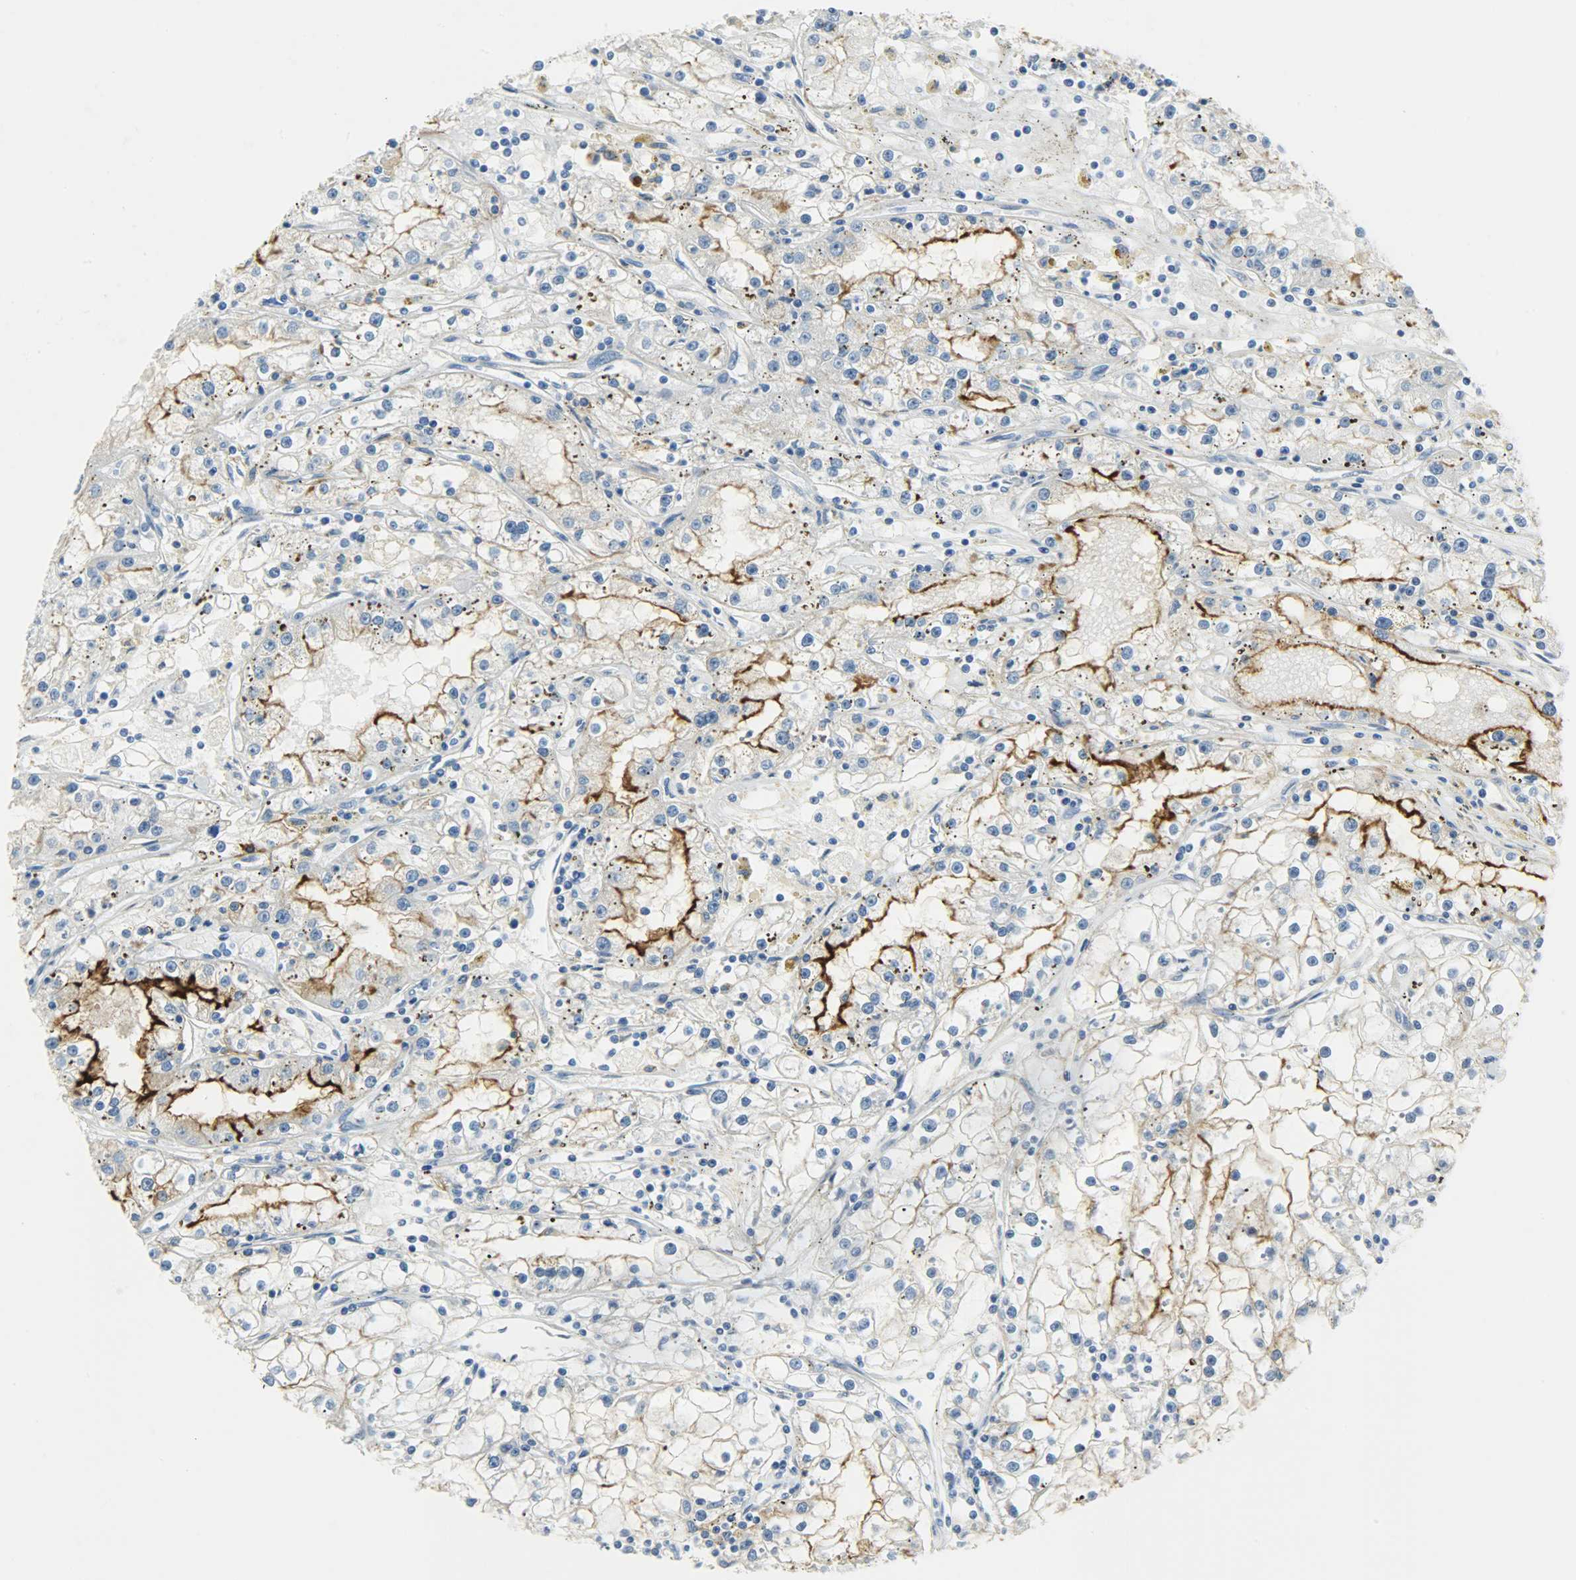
{"staining": {"intensity": "strong", "quantity": ">75%", "location": "cytoplasmic/membranous"}, "tissue": "renal cancer", "cell_type": "Tumor cells", "image_type": "cancer", "snomed": [{"axis": "morphology", "description": "Adenocarcinoma, NOS"}, {"axis": "topography", "description": "Kidney"}], "caption": "A brown stain highlights strong cytoplasmic/membranous positivity of a protein in adenocarcinoma (renal) tumor cells. Nuclei are stained in blue.", "gene": "PROM1", "patient": {"sex": "male", "age": 56}}